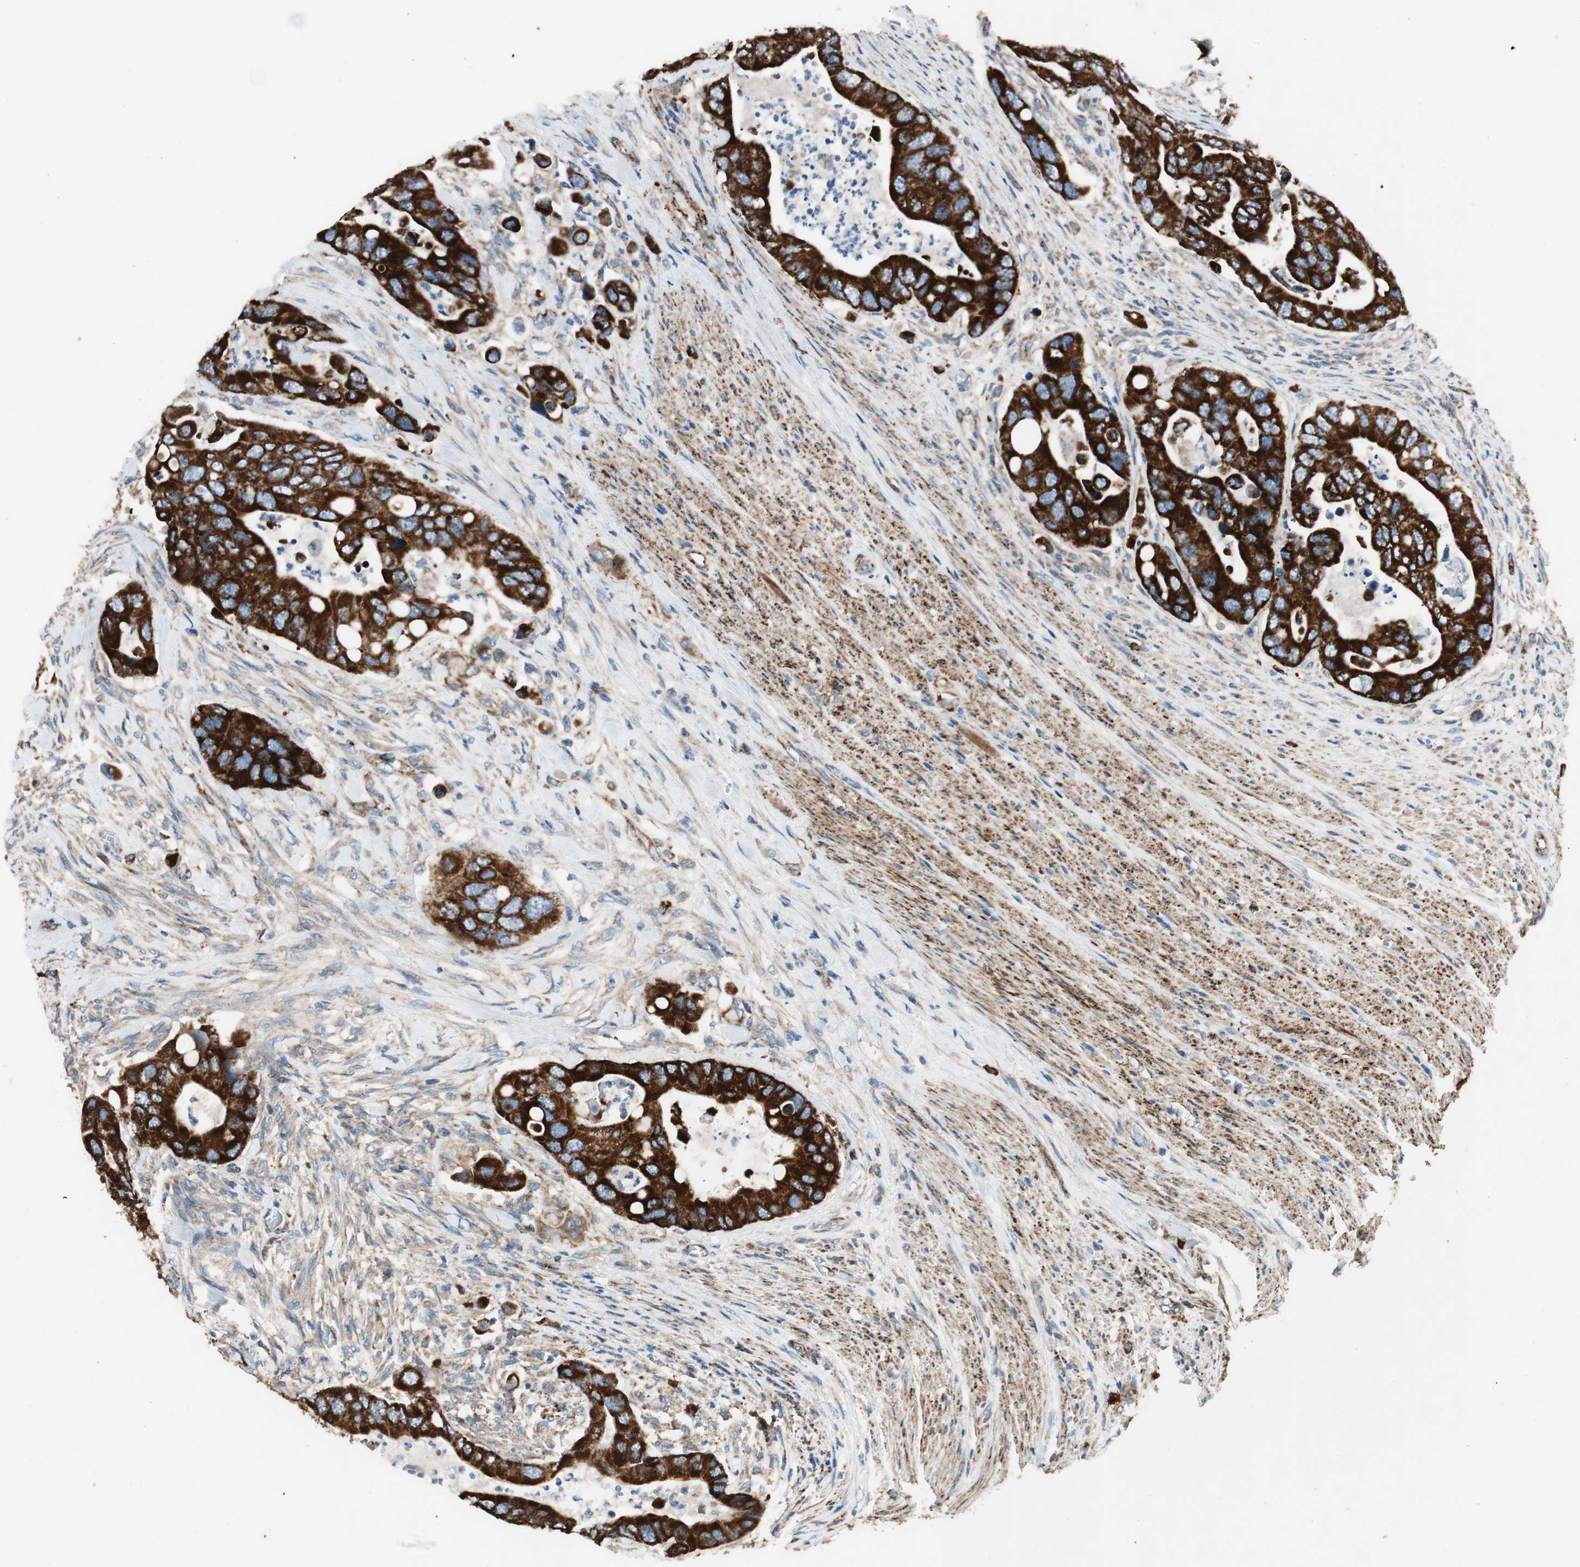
{"staining": {"intensity": "strong", "quantity": ">75%", "location": "cytoplasmic/membranous"}, "tissue": "colorectal cancer", "cell_type": "Tumor cells", "image_type": "cancer", "snomed": [{"axis": "morphology", "description": "Adenocarcinoma, NOS"}, {"axis": "topography", "description": "Rectum"}], "caption": "The immunohistochemical stain shows strong cytoplasmic/membranous staining in tumor cells of adenocarcinoma (colorectal) tissue.", "gene": "AKAP1", "patient": {"sex": "female", "age": 57}}